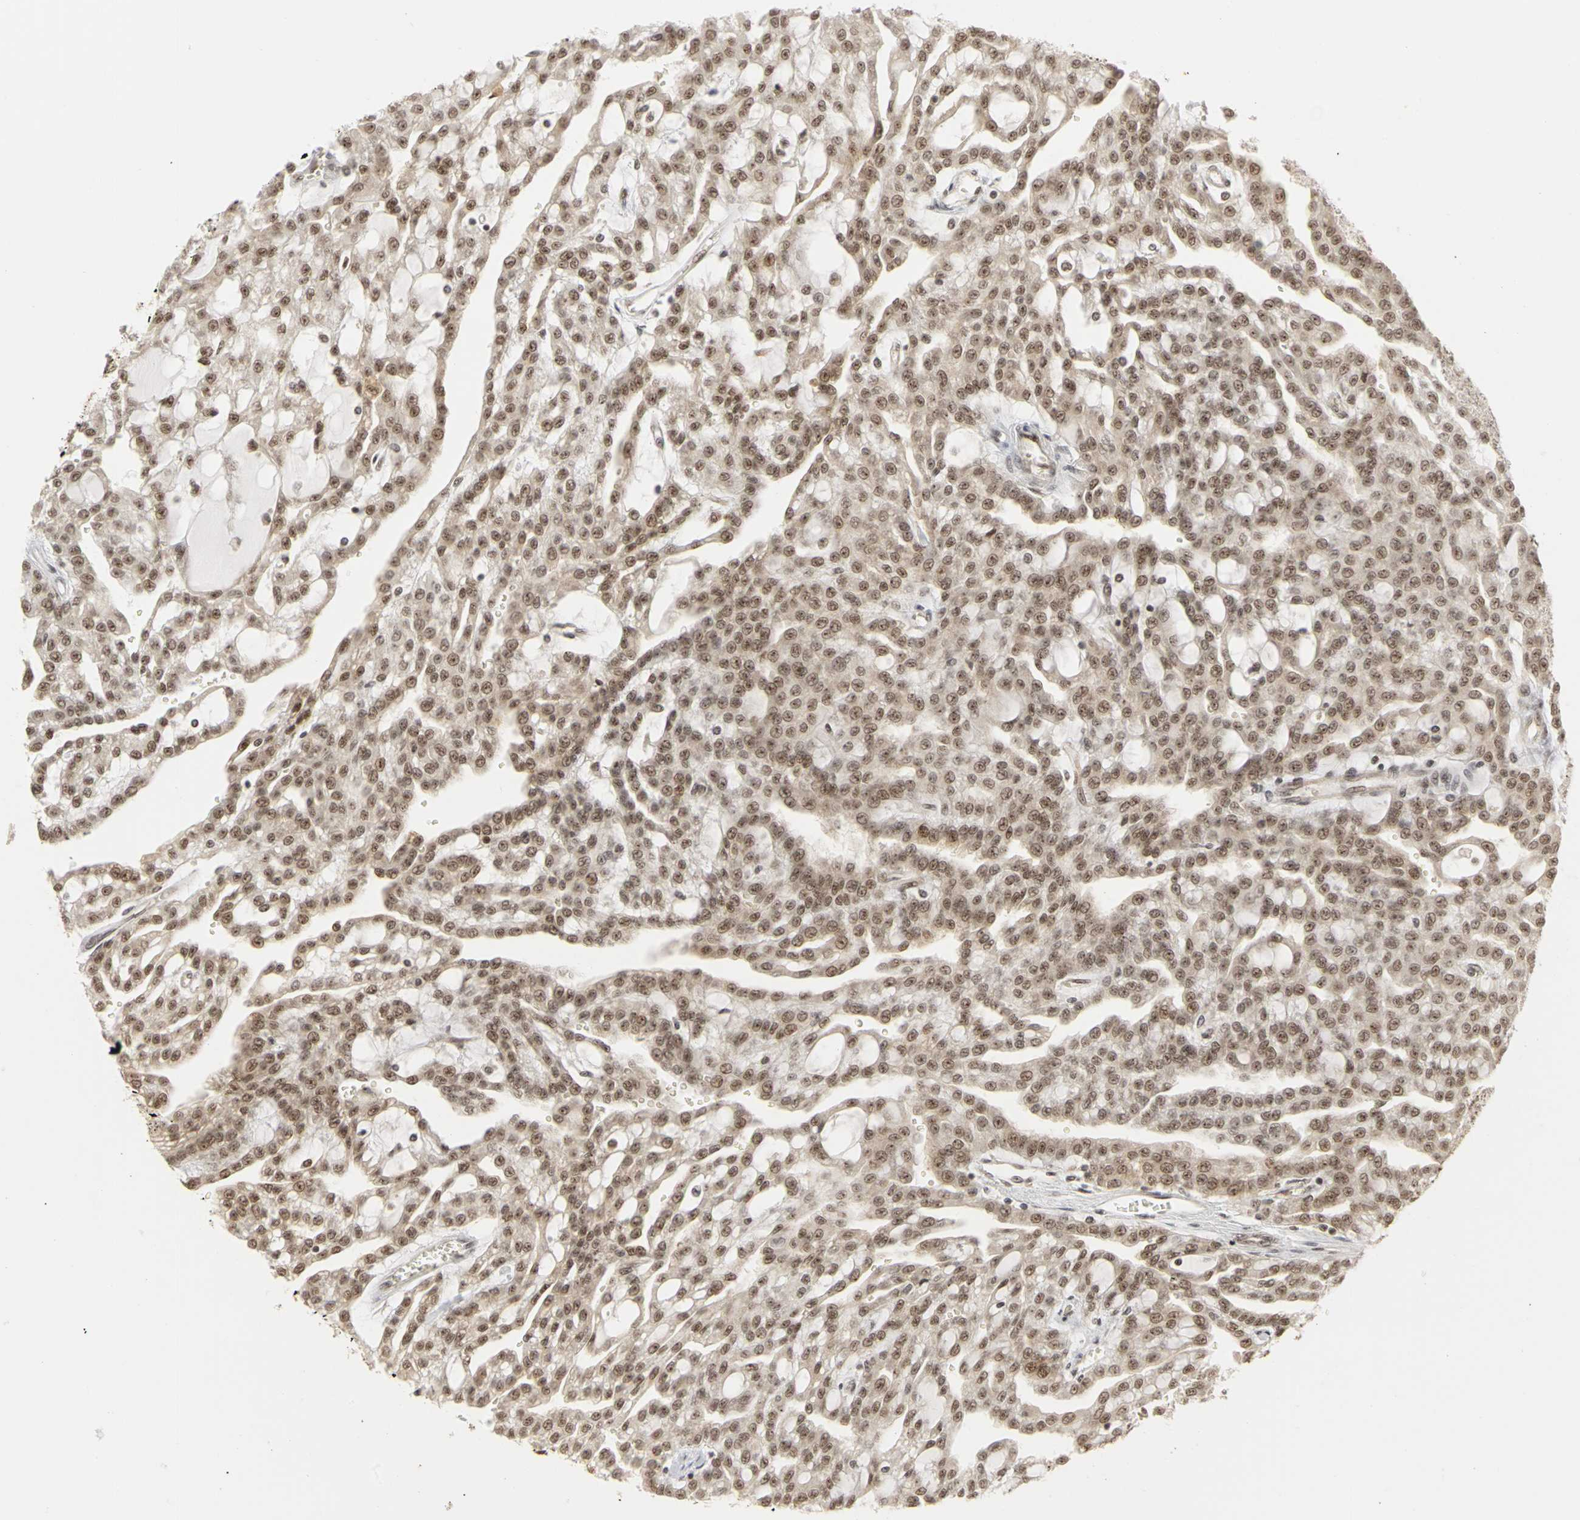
{"staining": {"intensity": "moderate", "quantity": ">75%", "location": "cytoplasmic/membranous,nuclear"}, "tissue": "renal cancer", "cell_type": "Tumor cells", "image_type": "cancer", "snomed": [{"axis": "morphology", "description": "Adenocarcinoma, NOS"}, {"axis": "topography", "description": "Kidney"}], "caption": "High-power microscopy captured an immunohistochemistry image of renal cancer, revealing moderate cytoplasmic/membranous and nuclear expression in about >75% of tumor cells.", "gene": "CSNK2B", "patient": {"sex": "male", "age": 63}}